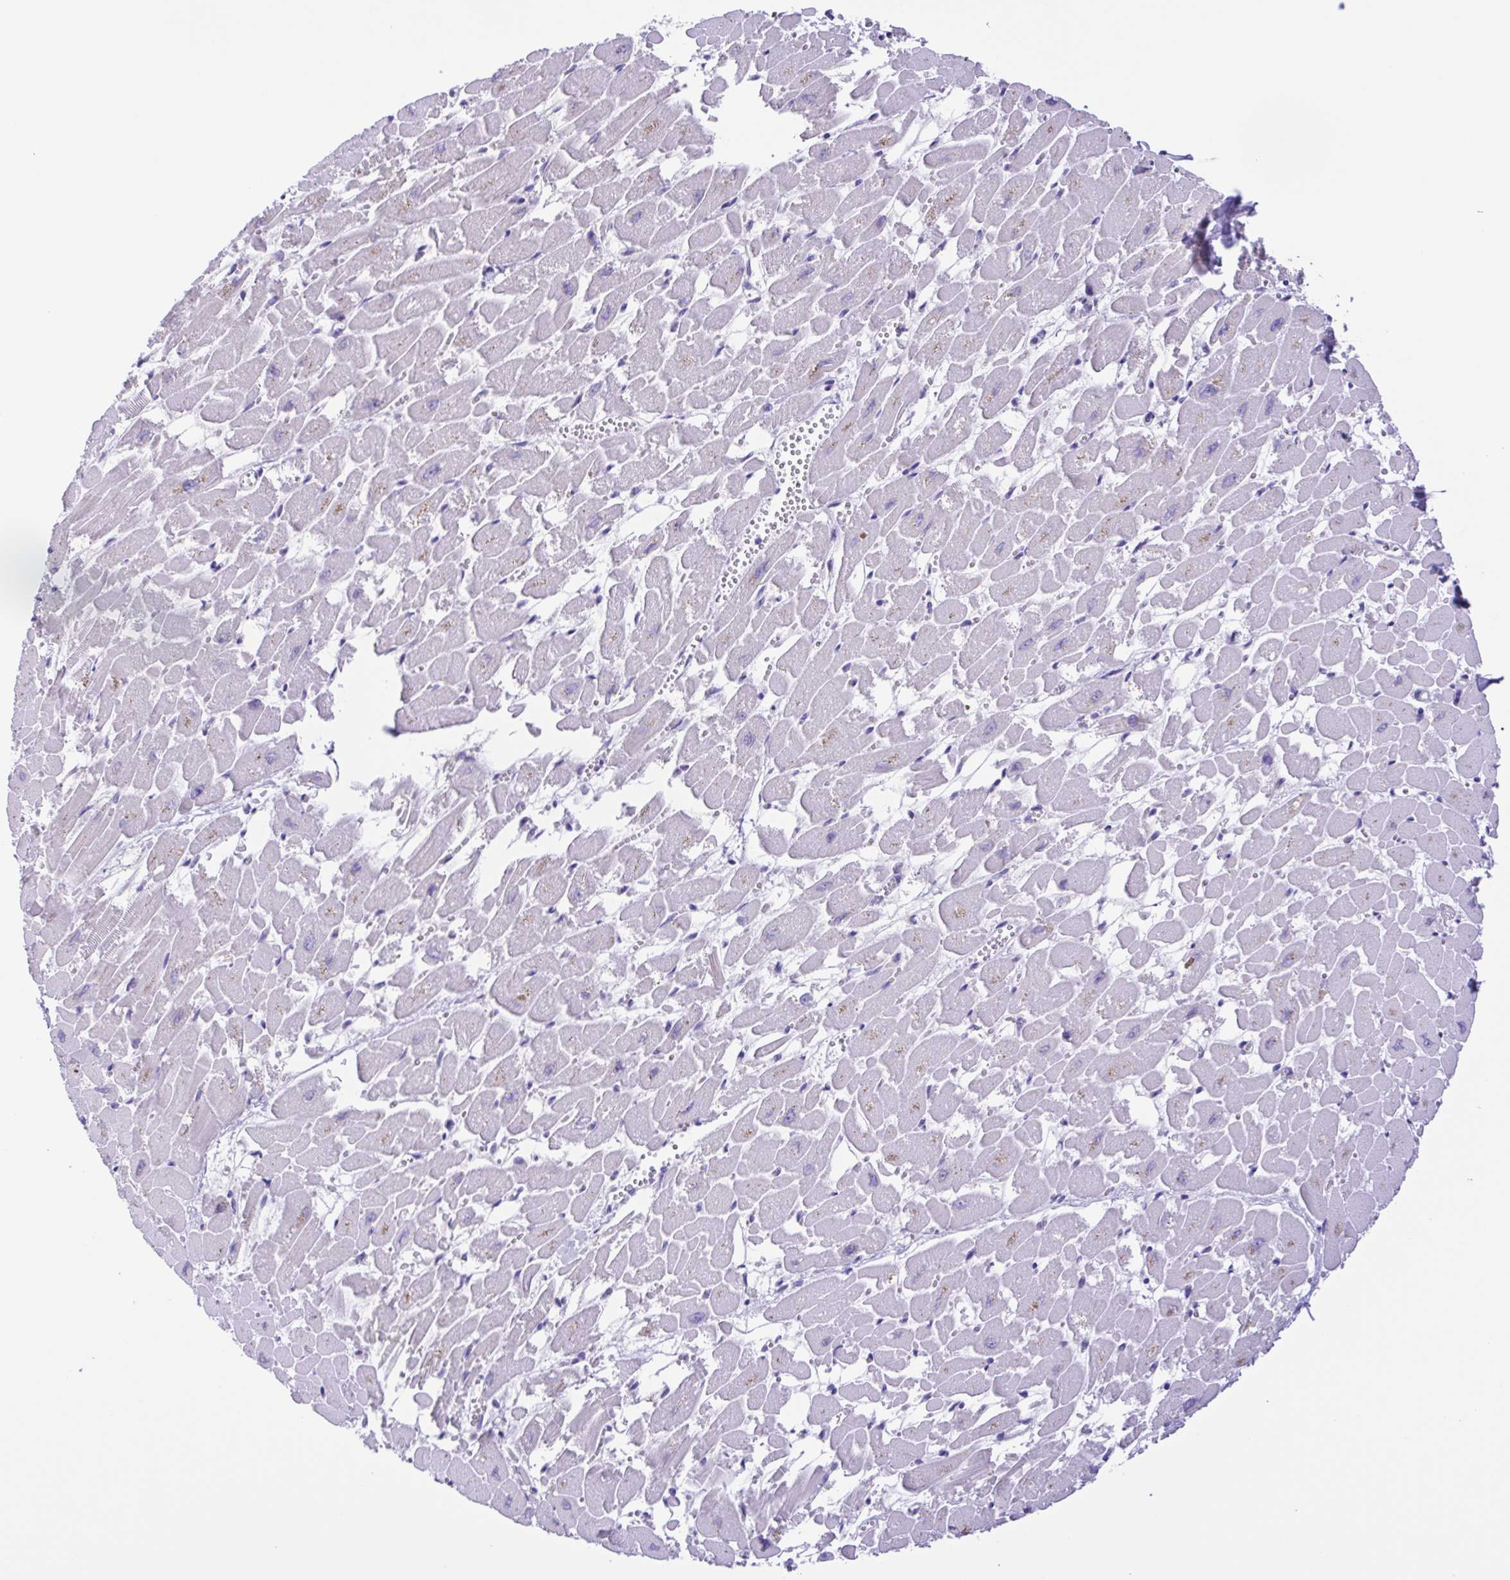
{"staining": {"intensity": "negative", "quantity": "none", "location": "none"}, "tissue": "heart muscle", "cell_type": "Cardiomyocytes", "image_type": "normal", "snomed": [{"axis": "morphology", "description": "Normal tissue, NOS"}, {"axis": "topography", "description": "Heart"}], "caption": "DAB immunohistochemical staining of unremarkable heart muscle exhibits no significant positivity in cardiomyocytes.", "gene": "ENSG00000286022", "patient": {"sex": "female", "age": 52}}